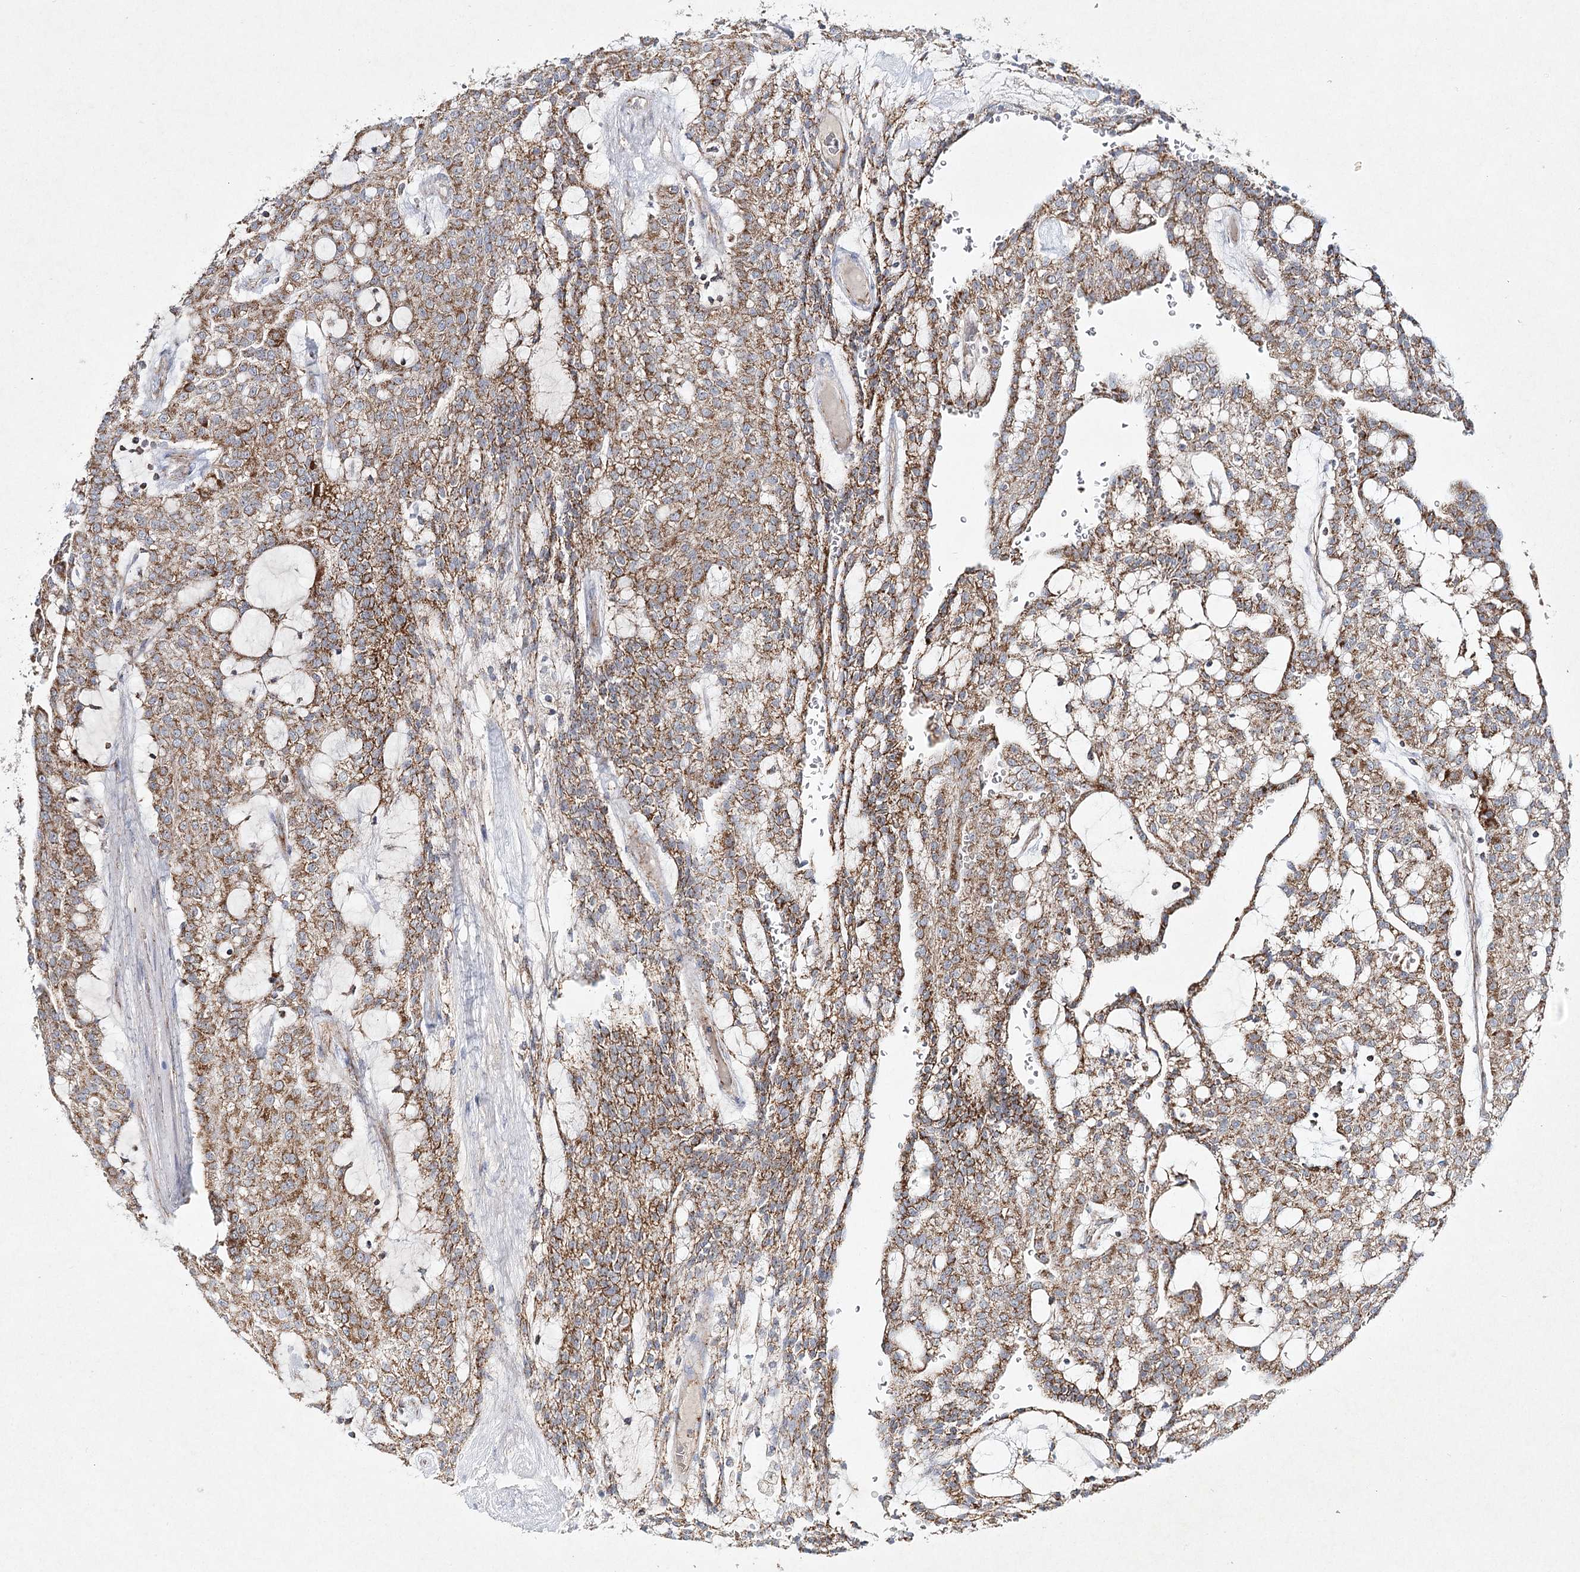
{"staining": {"intensity": "moderate", "quantity": ">75%", "location": "cytoplasmic/membranous"}, "tissue": "renal cancer", "cell_type": "Tumor cells", "image_type": "cancer", "snomed": [{"axis": "morphology", "description": "Adenocarcinoma, NOS"}, {"axis": "topography", "description": "Kidney"}], "caption": "The micrograph reveals a brown stain indicating the presence of a protein in the cytoplasmic/membranous of tumor cells in renal cancer.", "gene": "DNA2", "patient": {"sex": "male", "age": 63}}